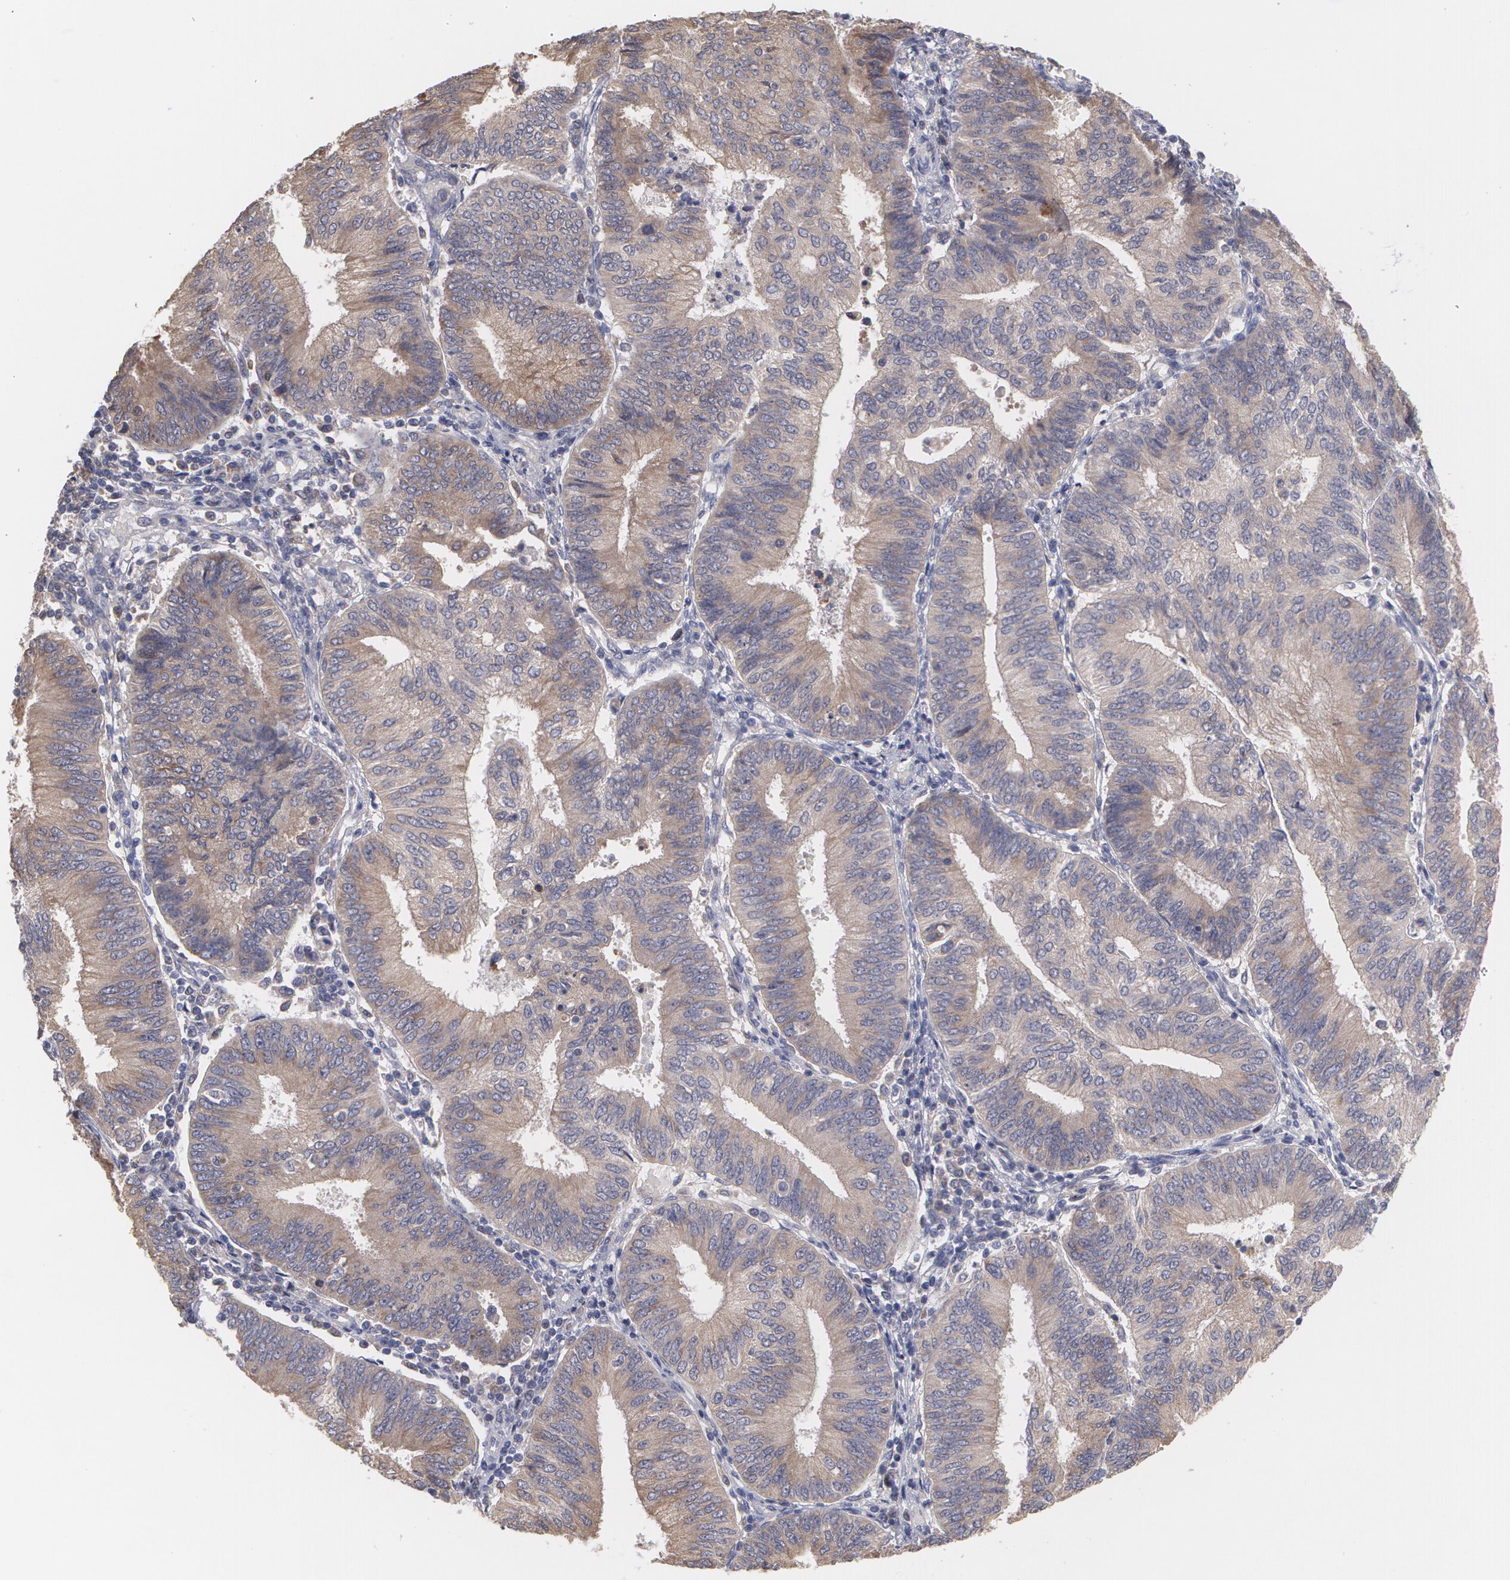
{"staining": {"intensity": "moderate", "quantity": ">75%", "location": "cytoplasmic/membranous"}, "tissue": "endometrial cancer", "cell_type": "Tumor cells", "image_type": "cancer", "snomed": [{"axis": "morphology", "description": "Adenocarcinoma, NOS"}, {"axis": "topography", "description": "Endometrium"}], "caption": "Immunohistochemical staining of endometrial cancer shows medium levels of moderate cytoplasmic/membranous protein expression in about >75% of tumor cells. (Brightfield microscopy of DAB IHC at high magnification).", "gene": "MTHFD1", "patient": {"sex": "female", "age": 55}}